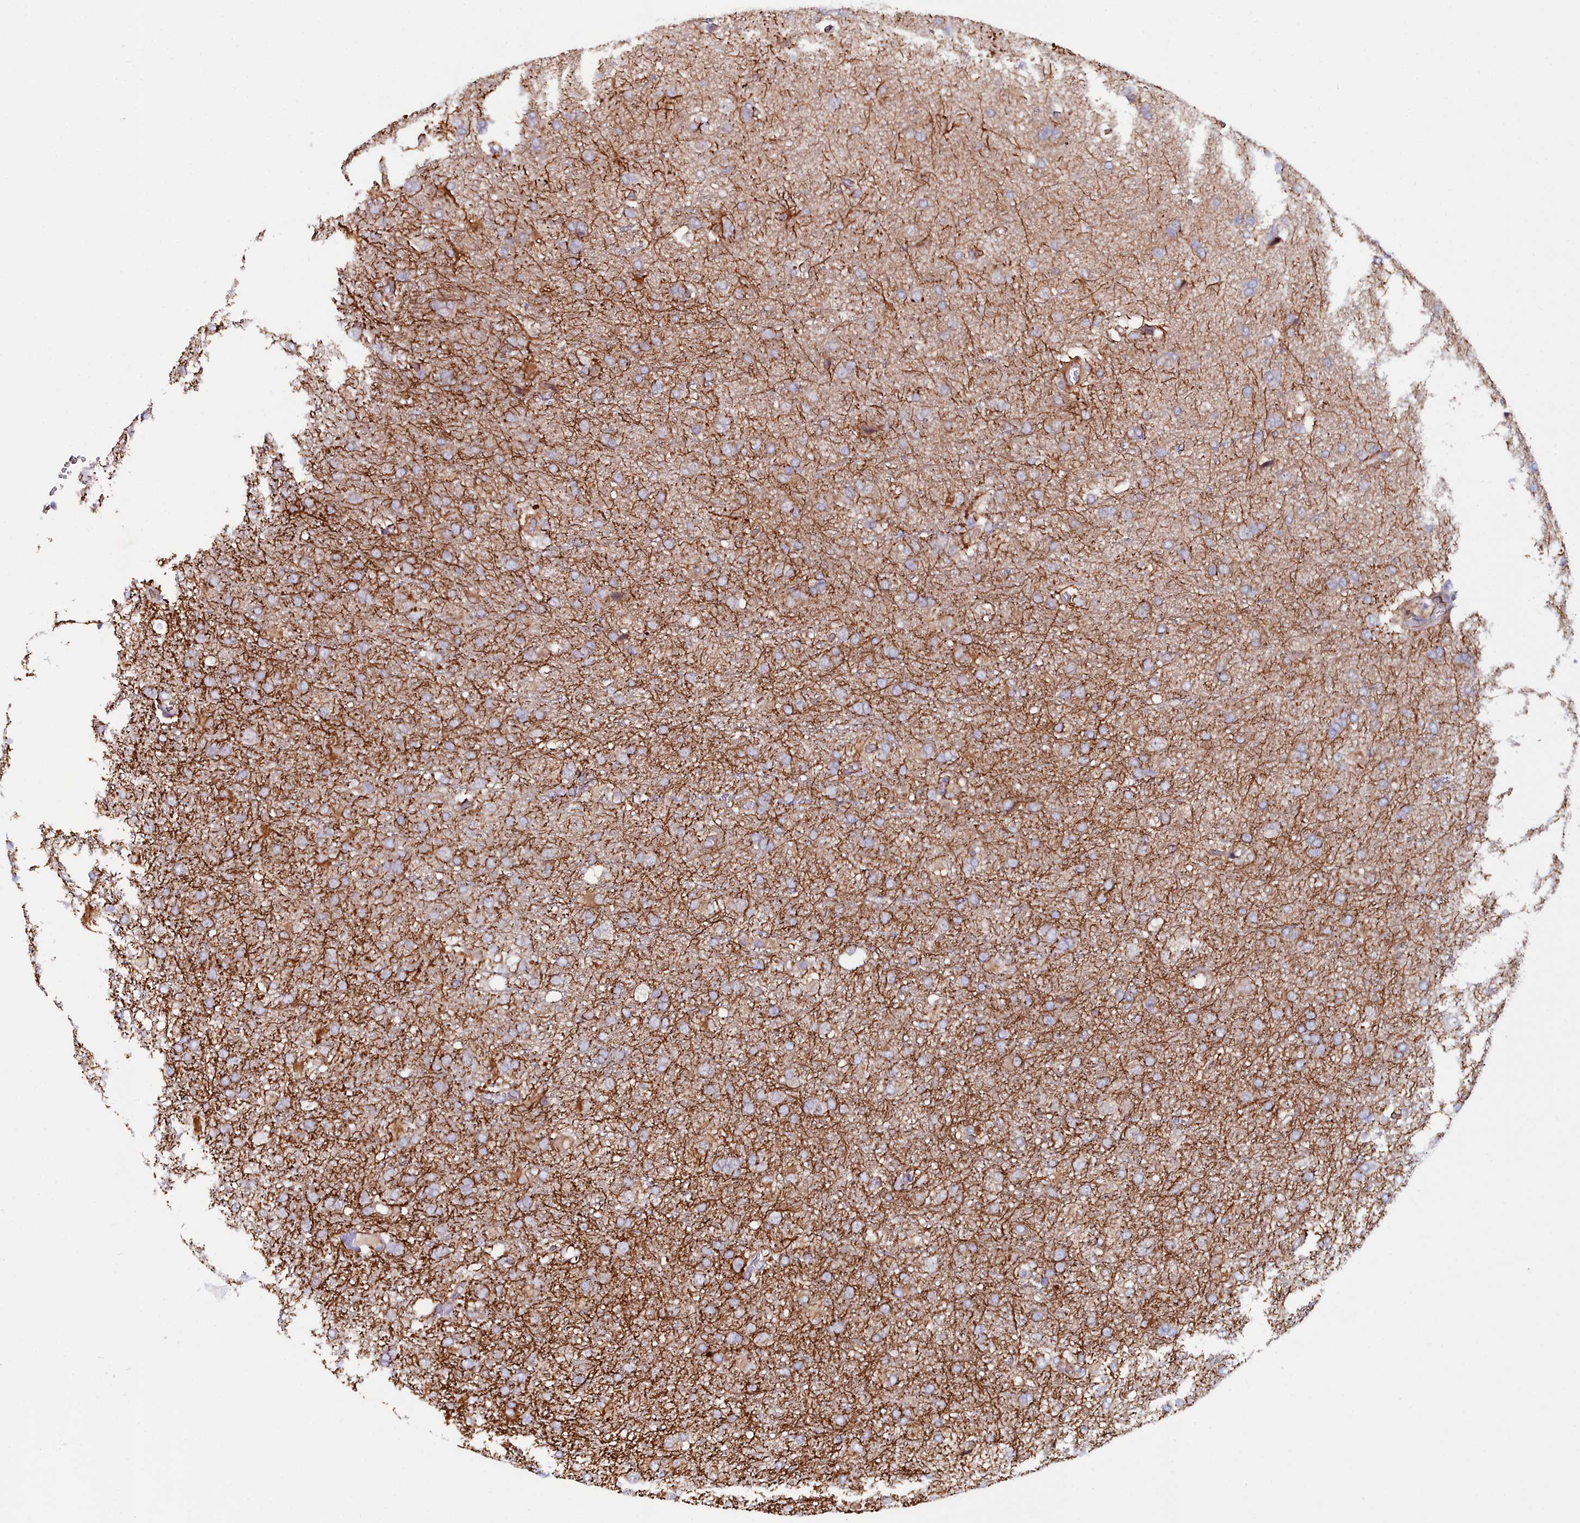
{"staining": {"intensity": "weak", "quantity": "25%-75%", "location": "cytoplasmic/membranous"}, "tissue": "glioma", "cell_type": "Tumor cells", "image_type": "cancer", "snomed": [{"axis": "morphology", "description": "Glioma, malignant, High grade"}, {"axis": "topography", "description": "Brain"}], "caption": "This micrograph reveals immunohistochemistry staining of high-grade glioma (malignant), with low weak cytoplasmic/membranous staining in approximately 25%-75% of tumor cells.", "gene": "KCTD18", "patient": {"sex": "female", "age": 74}}